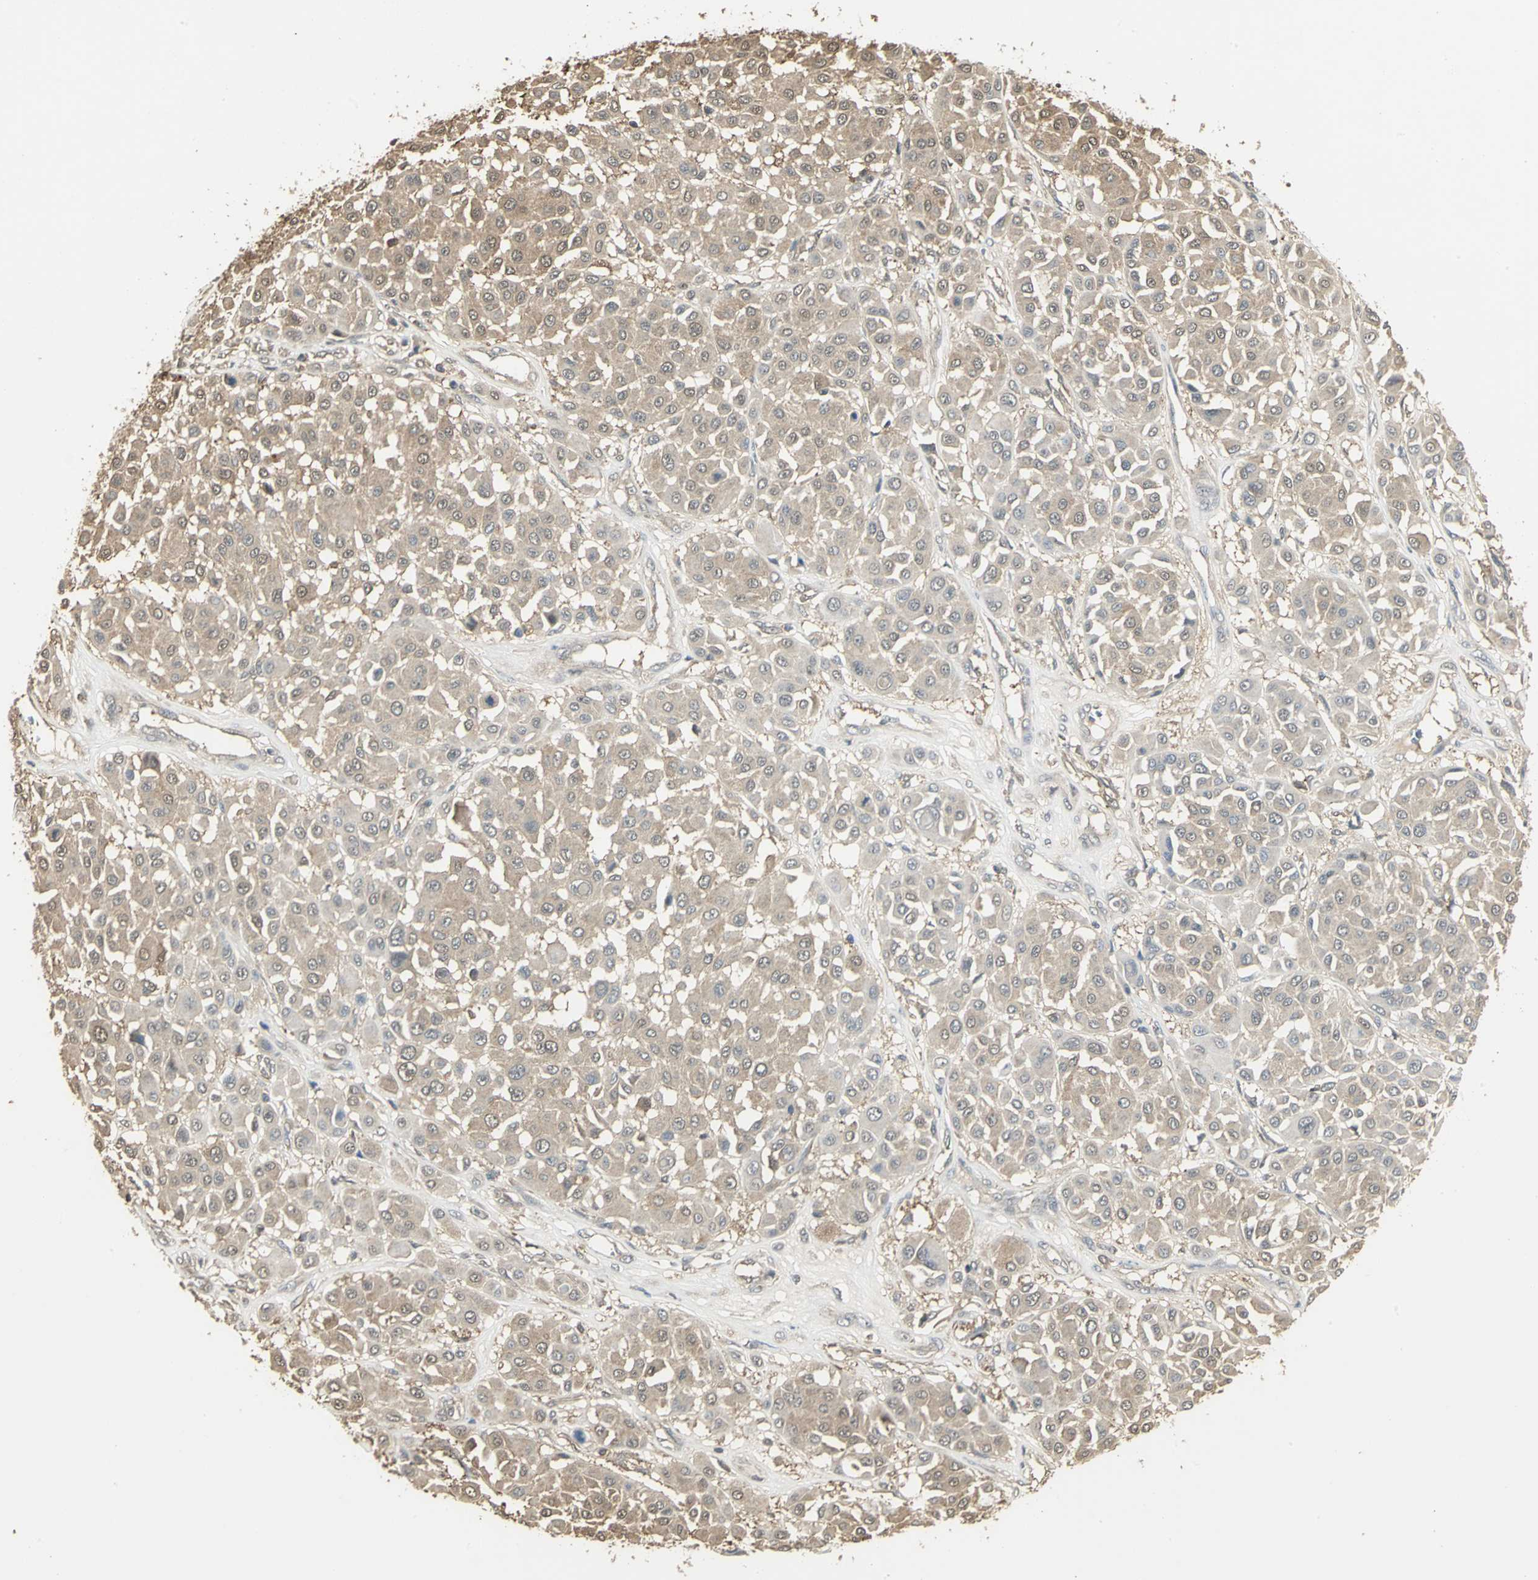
{"staining": {"intensity": "weak", "quantity": ">75%", "location": "cytoplasmic/membranous"}, "tissue": "melanoma", "cell_type": "Tumor cells", "image_type": "cancer", "snomed": [{"axis": "morphology", "description": "Malignant melanoma, Metastatic site"}, {"axis": "topography", "description": "Soft tissue"}], "caption": "Melanoma tissue demonstrates weak cytoplasmic/membranous expression in approximately >75% of tumor cells", "gene": "PARK7", "patient": {"sex": "male", "age": 41}}